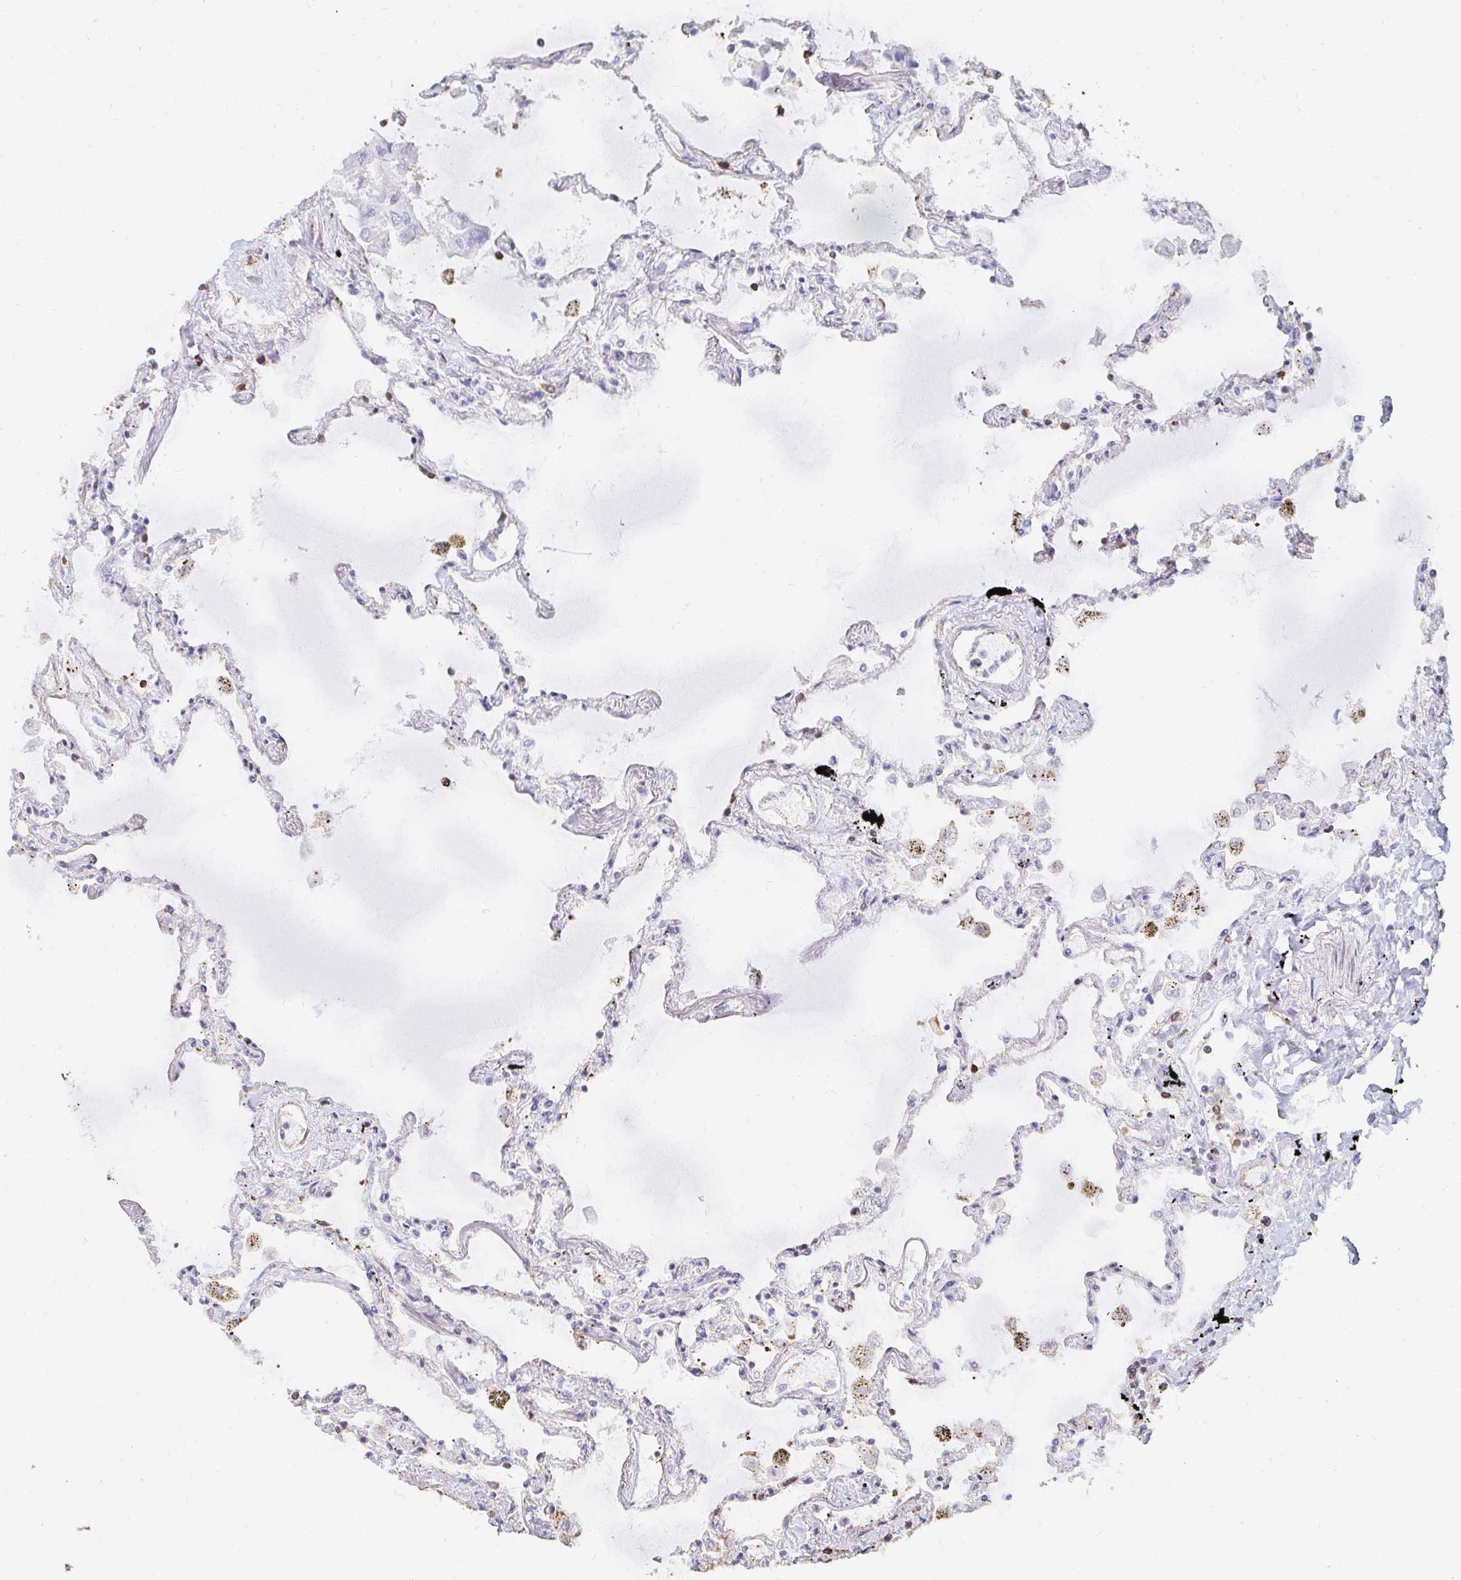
{"staining": {"intensity": "moderate", "quantity": "25%-75%", "location": "cytoplasmic/membranous"}, "tissue": "lung", "cell_type": "Alveolar cells", "image_type": "normal", "snomed": [{"axis": "morphology", "description": "Normal tissue, NOS"}, {"axis": "morphology", "description": "Adenocarcinoma, NOS"}, {"axis": "topography", "description": "Cartilage tissue"}, {"axis": "topography", "description": "Lung"}], "caption": "Brown immunohistochemical staining in normal lung demonstrates moderate cytoplasmic/membranous expression in approximately 25%-75% of alveolar cells.", "gene": "PTPN14", "patient": {"sex": "female", "age": 67}}